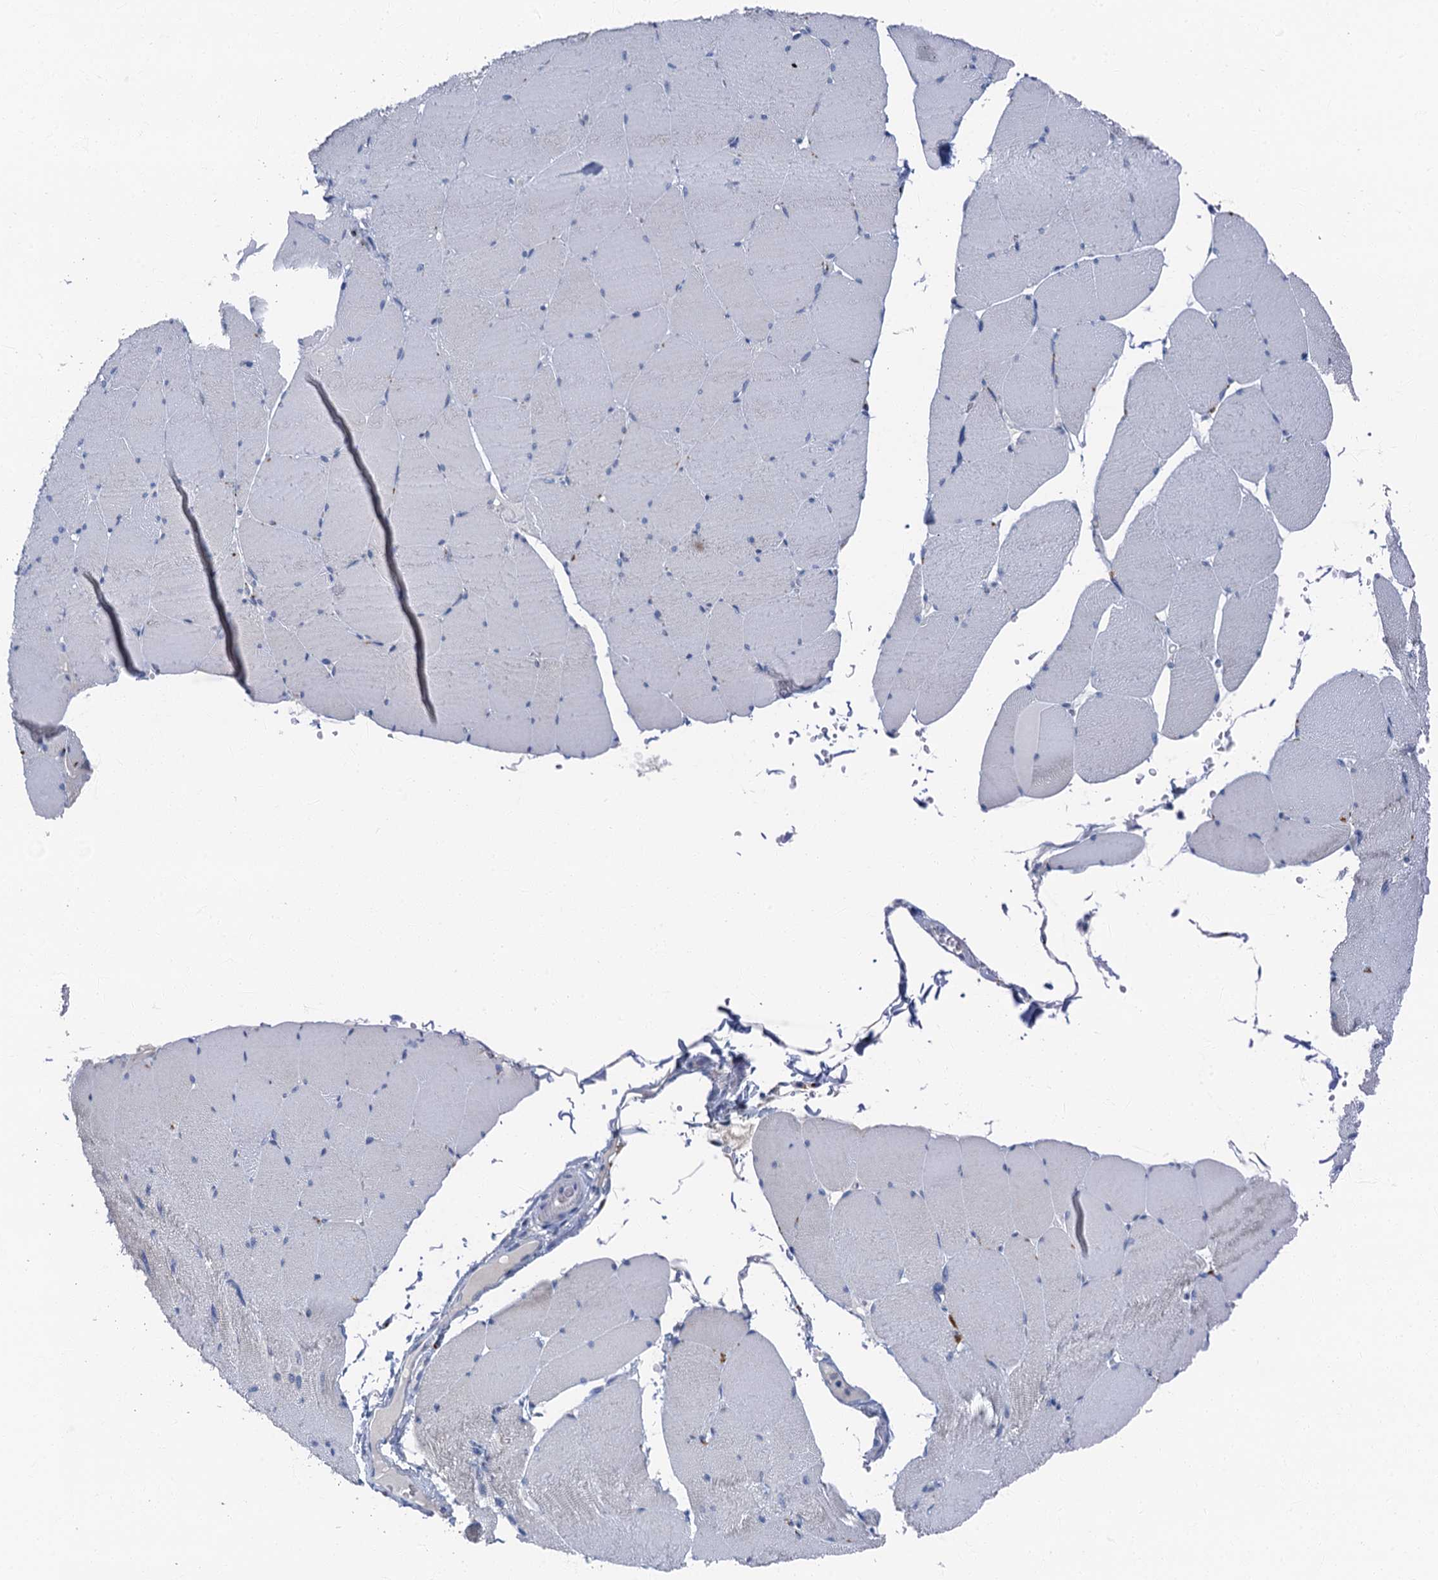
{"staining": {"intensity": "weak", "quantity": "<25%", "location": "cytoplasmic/membranous"}, "tissue": "skeletal muscle", "cell_type": "Myocytes", "image_type": "normal", "snomed": [{"axis": "morphology", "description": "Normal tissue, NOS"}, {"axis": "topography", "description": "Skeletal muscle"}, {"axis": "topography", "description": "Head-Neck"}], "caption": "Skeletal muscle was stained to show a protein in brown. There is no significant positivity in myocytes. Brightfield microscopy of immunohistochemistry (IHC) stained with DAB (3,3'-diaminobenzidine) (brown) and hematoxylin (blue), captured at high magnification.", "gene": "LYPD3", "patient": {"sex": "male", "age": 66}}